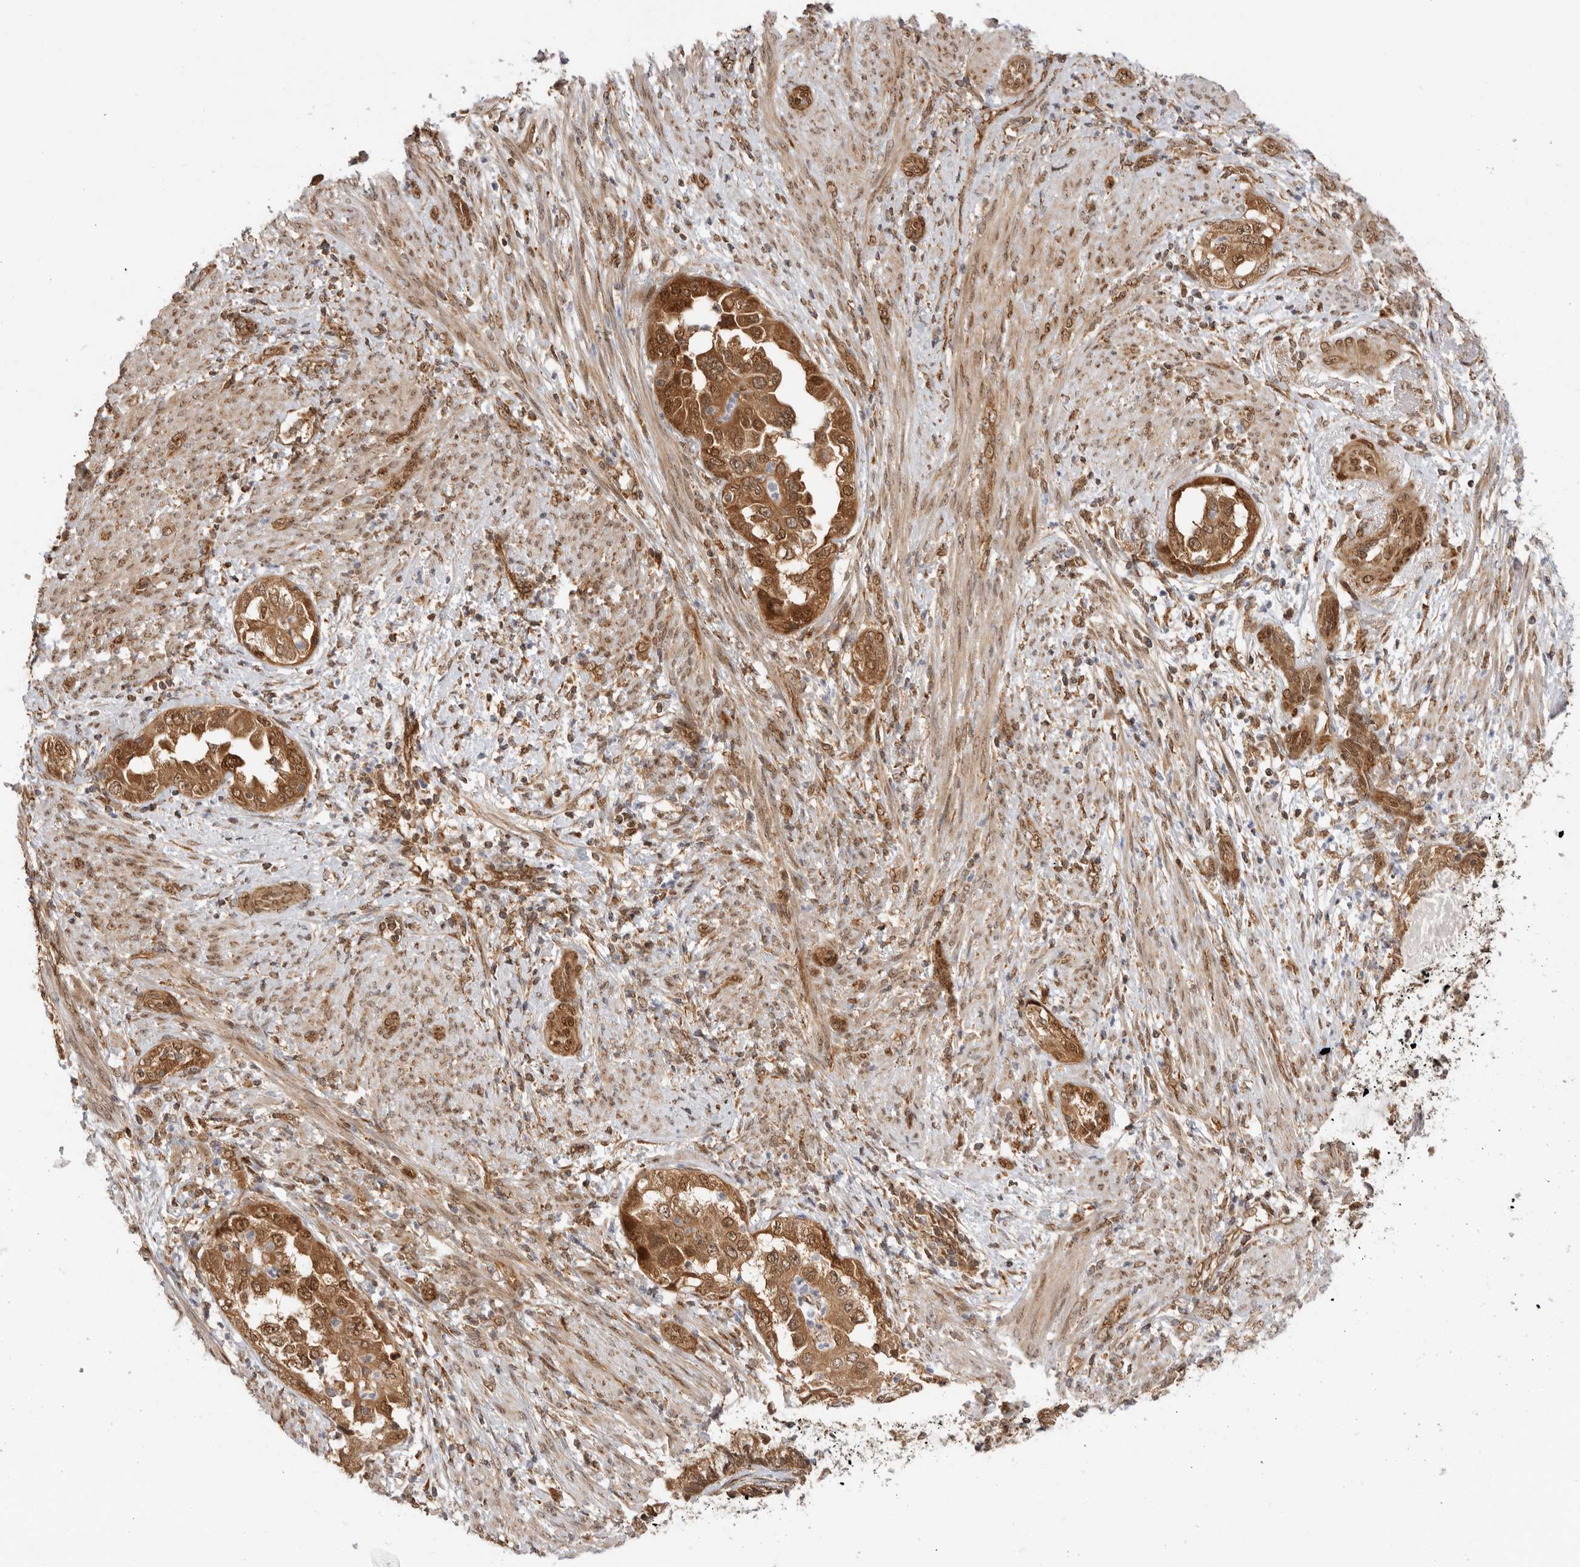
{"staining": {"intensity": "strong", "quantity": ">75%", "location": "cytoplasmic/membranous,nuclear"}, "tissue": "endometrial cancer", "cell_type": "Tumor cells", "image_type": "cancer", "snomed": [{"axis": "morphology", "description": "Adenocarcinoma, NOS"}, {"axis": "topography", "description": "Endometrium"}], "caption": "DAB (3,3'-diaminobenzidine) immunohistochemical staining of human endometrial adenocarcinoma reveals strong cytoplasmic/membranous and nuclear protein positivity in about >75% of tumor cells. (DAB (3,3'-diaminobenzidine) = brown stain, brightfield microscopy at high magnification).", "gene": "DCAF8", "patient": {"sex": "female", "age": 85}}